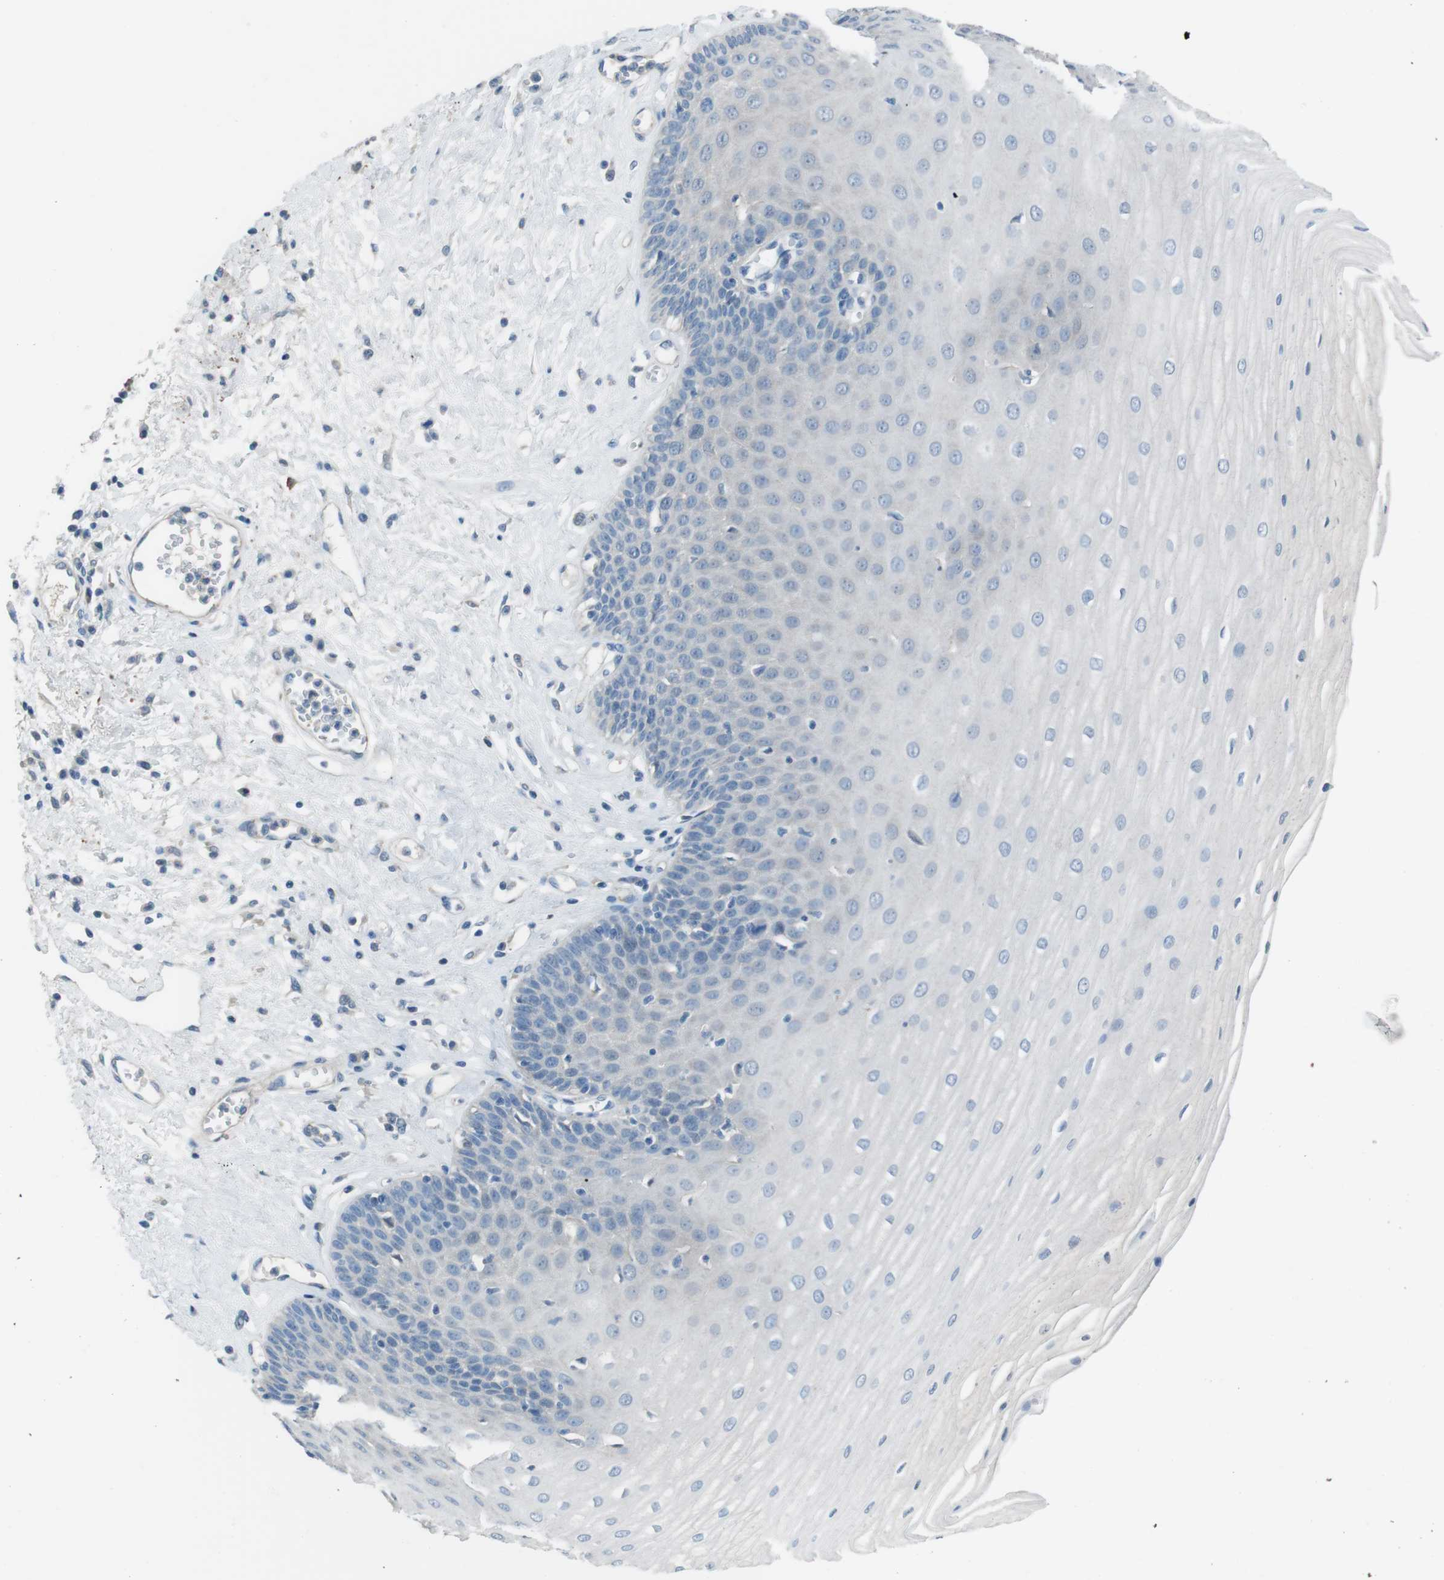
{"staining": {"intensity": "negative", "quantity": "none", "location": "none"}, "tissue": "esophagus", "cell_type": "Squamous epithelial cells", "image_type": "normal", "snomed": [{"axis": "morphology", "description": "Normal tissue, NOS"}, {"axis": "morphology", "description": "Squamous cell carcinoma, NOS"}, {"axis": "topography", "description": "Esophagus"}], "caption": "Micrograph shows no protein expression in squamous epithelial cells of unremarkable esophagus. Nuclei are stained in blue.", "gene": "CYP2C19", "patient": {"sex": "male", "age": 65}}